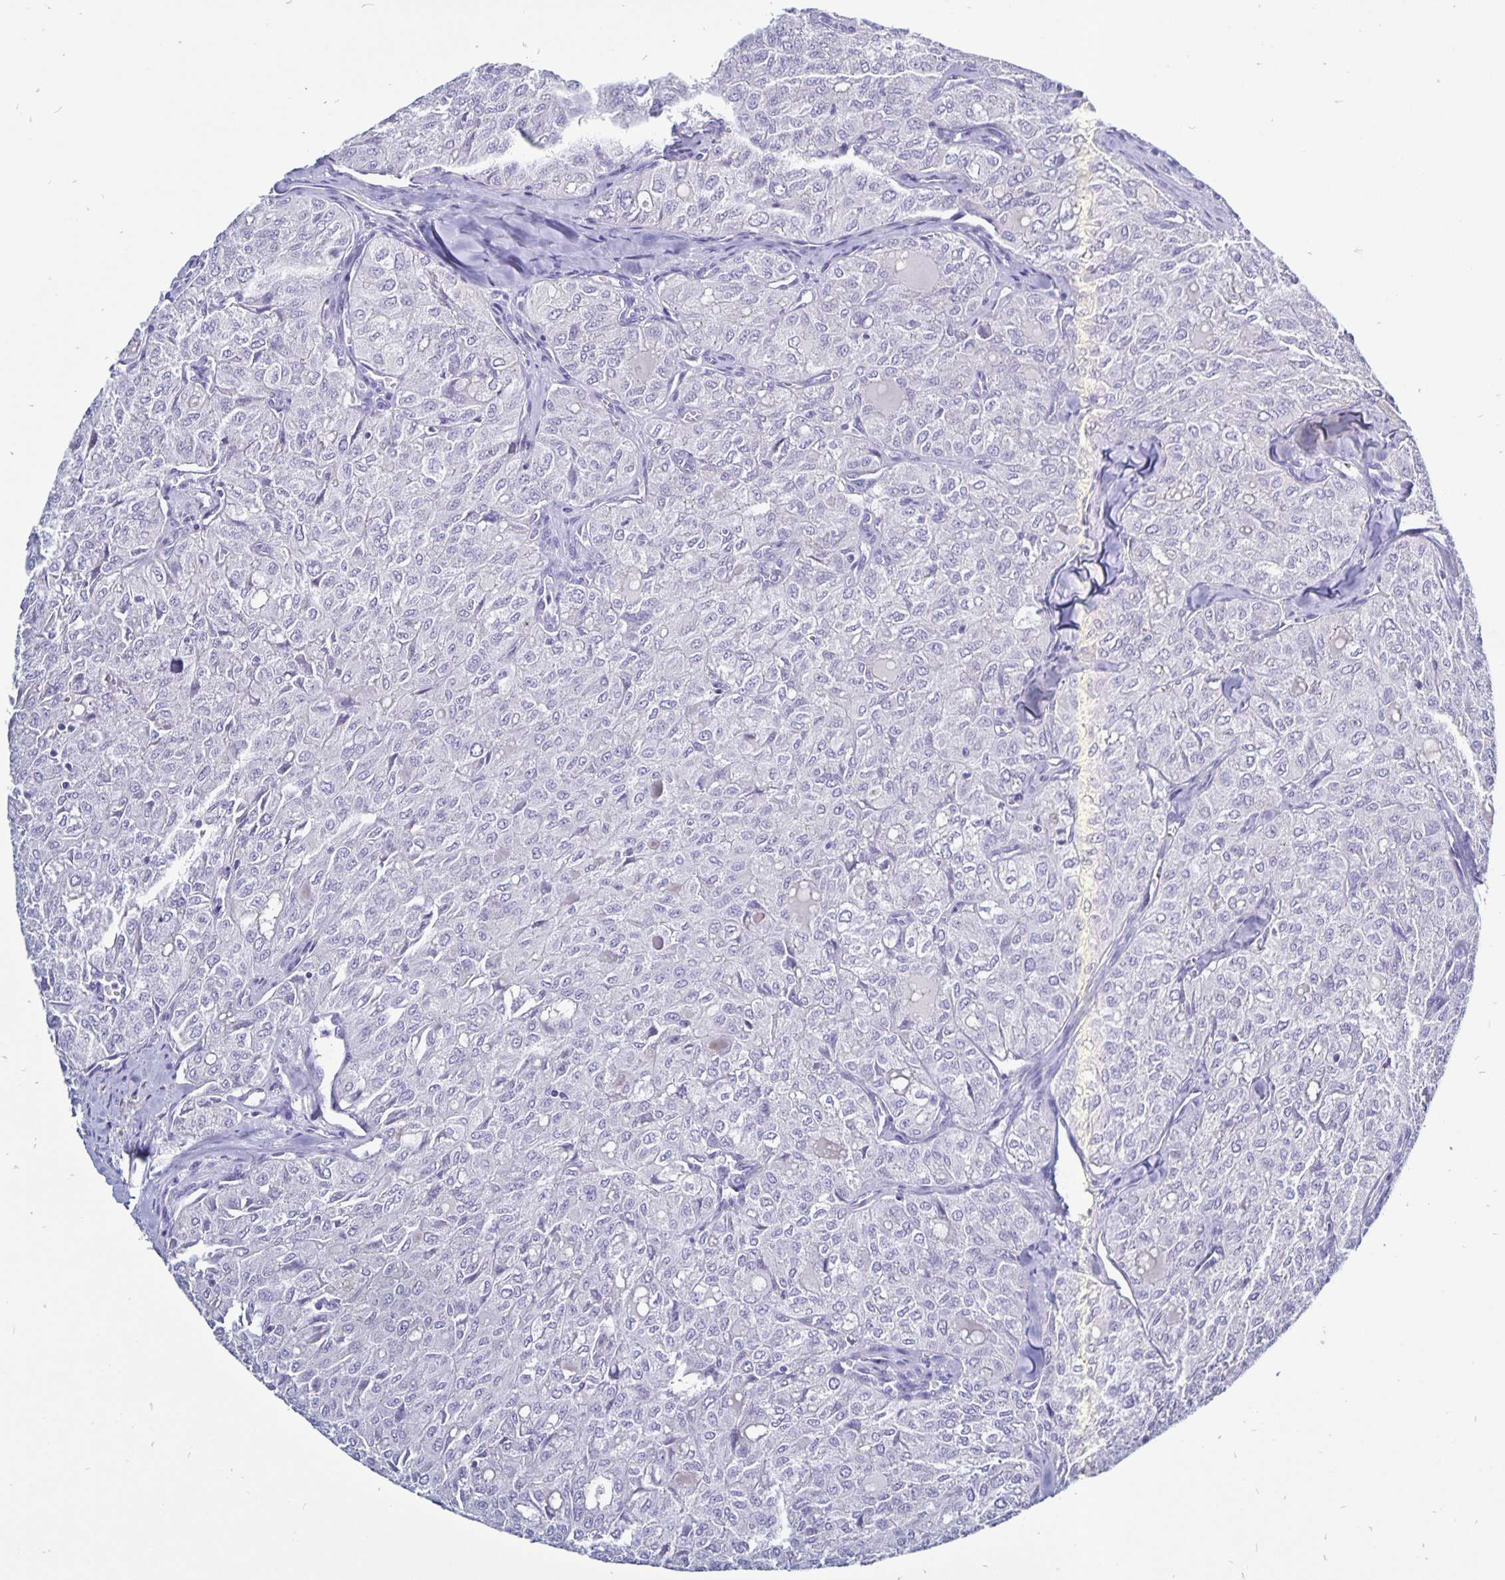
{"staining": {"intensity": "negative", "quantity": "none", "location": "none"}, "tissue": "thyroid cancer", "cell_type": "Tumor cells", "image_type": "cancer", "snomed": [{"axis": "morphology", "description": "Follicular adenoma carcinoma, NOS"}, {"axis": "topography", "description": "Thyroid gland"}], "caption": "This is an IHC image of thyroid cancer (follicular adenoma carcinoma). There is no positivity in tumor cells.", "gene": "ODF3B", "patient": {"sex": "male", "age": 75}}